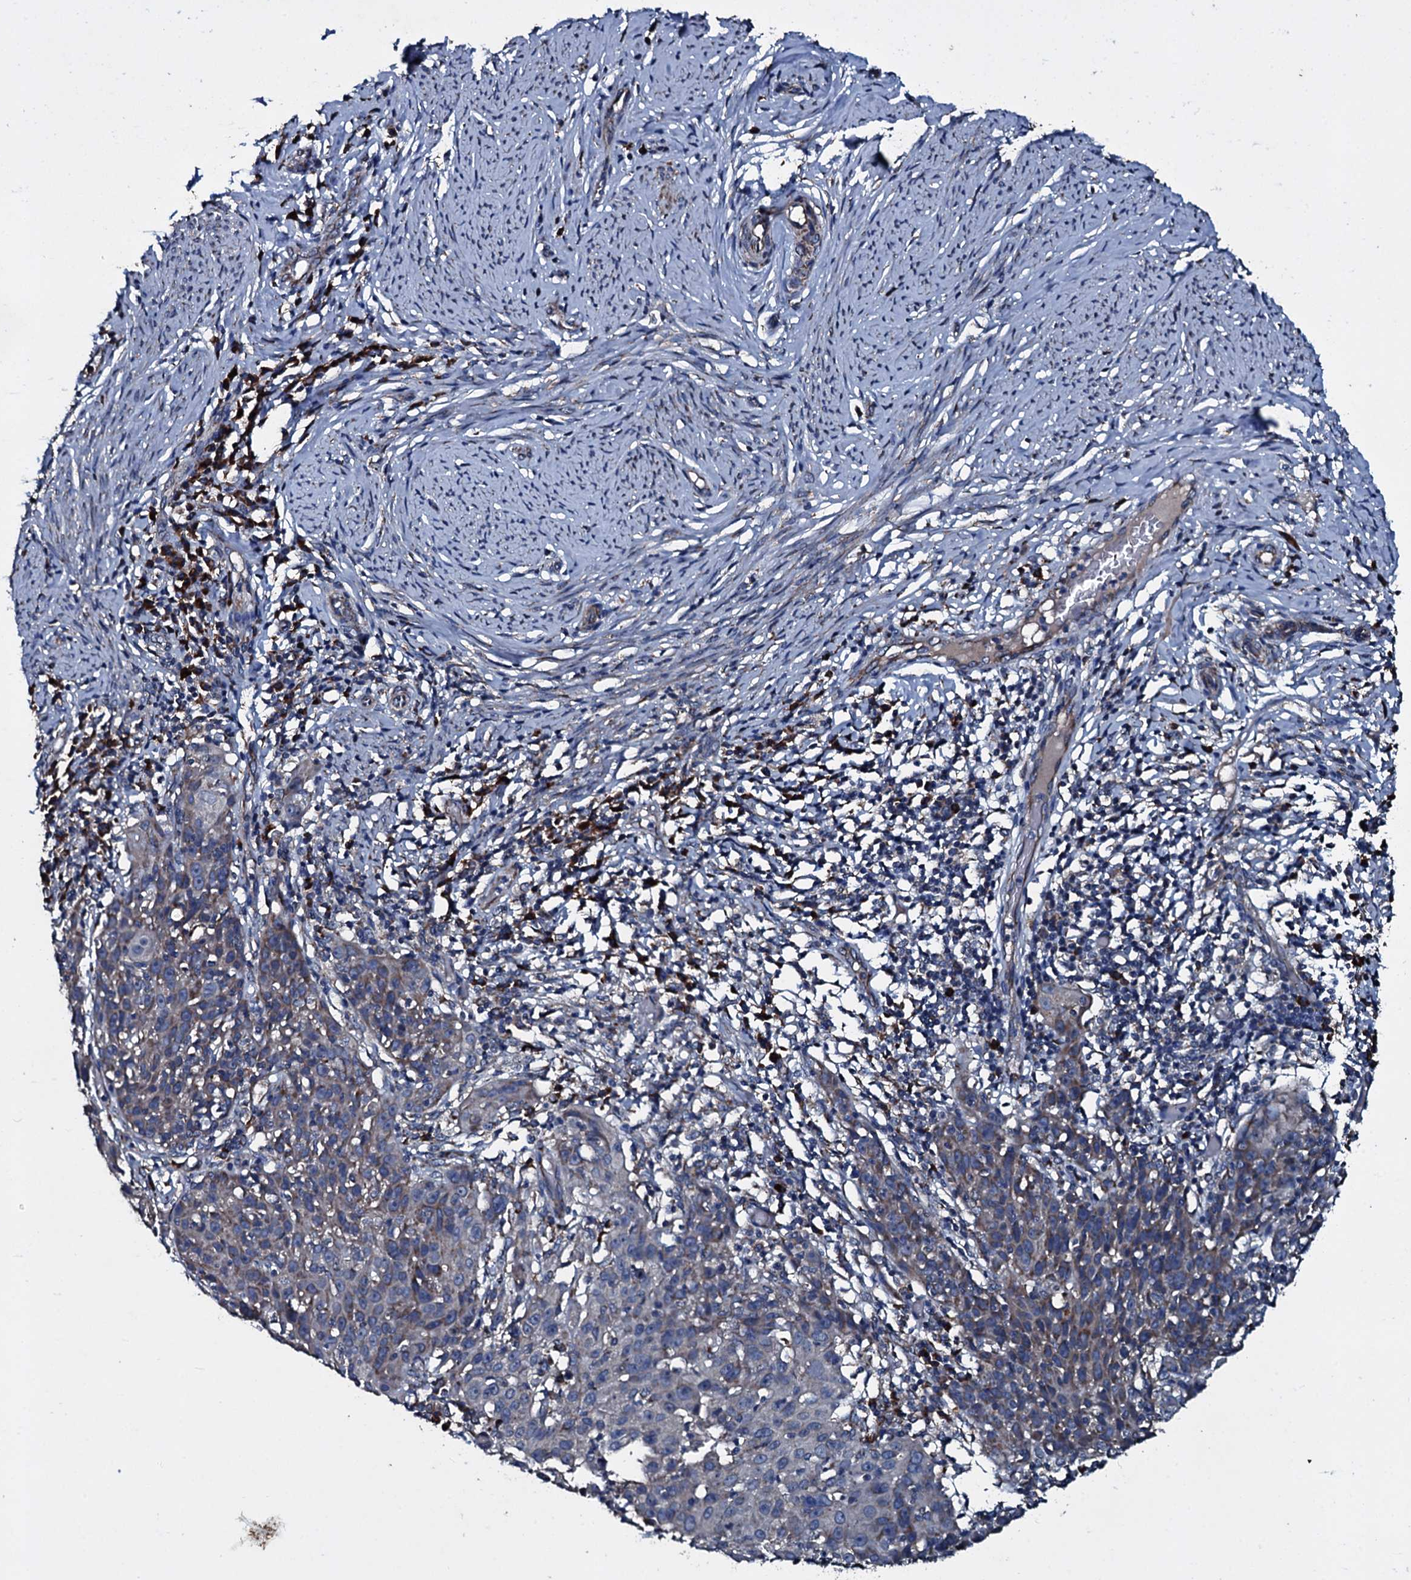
{"staining": {"intensity": "moderate", "quantity": "25%-75%", "location": "cytoplasmic/membranous"}, "tissue": "cervical cancer", "cell_type": "Tumor cells", "image_type": "cancer", "snomed": [{"axis": "morphology", "description": "Squamous cell carcinoma, NOS"}, {"axis": "topography", "description": "Cervix"}], "caption": "Protein staining displays moderate cytoplasmic/membranous expression in approximately 25%-75% of tumor cells in cervical squamous cell carcinoma.", "gene": "ACSS3", "patient": {"sex": "female", "age": 50}}